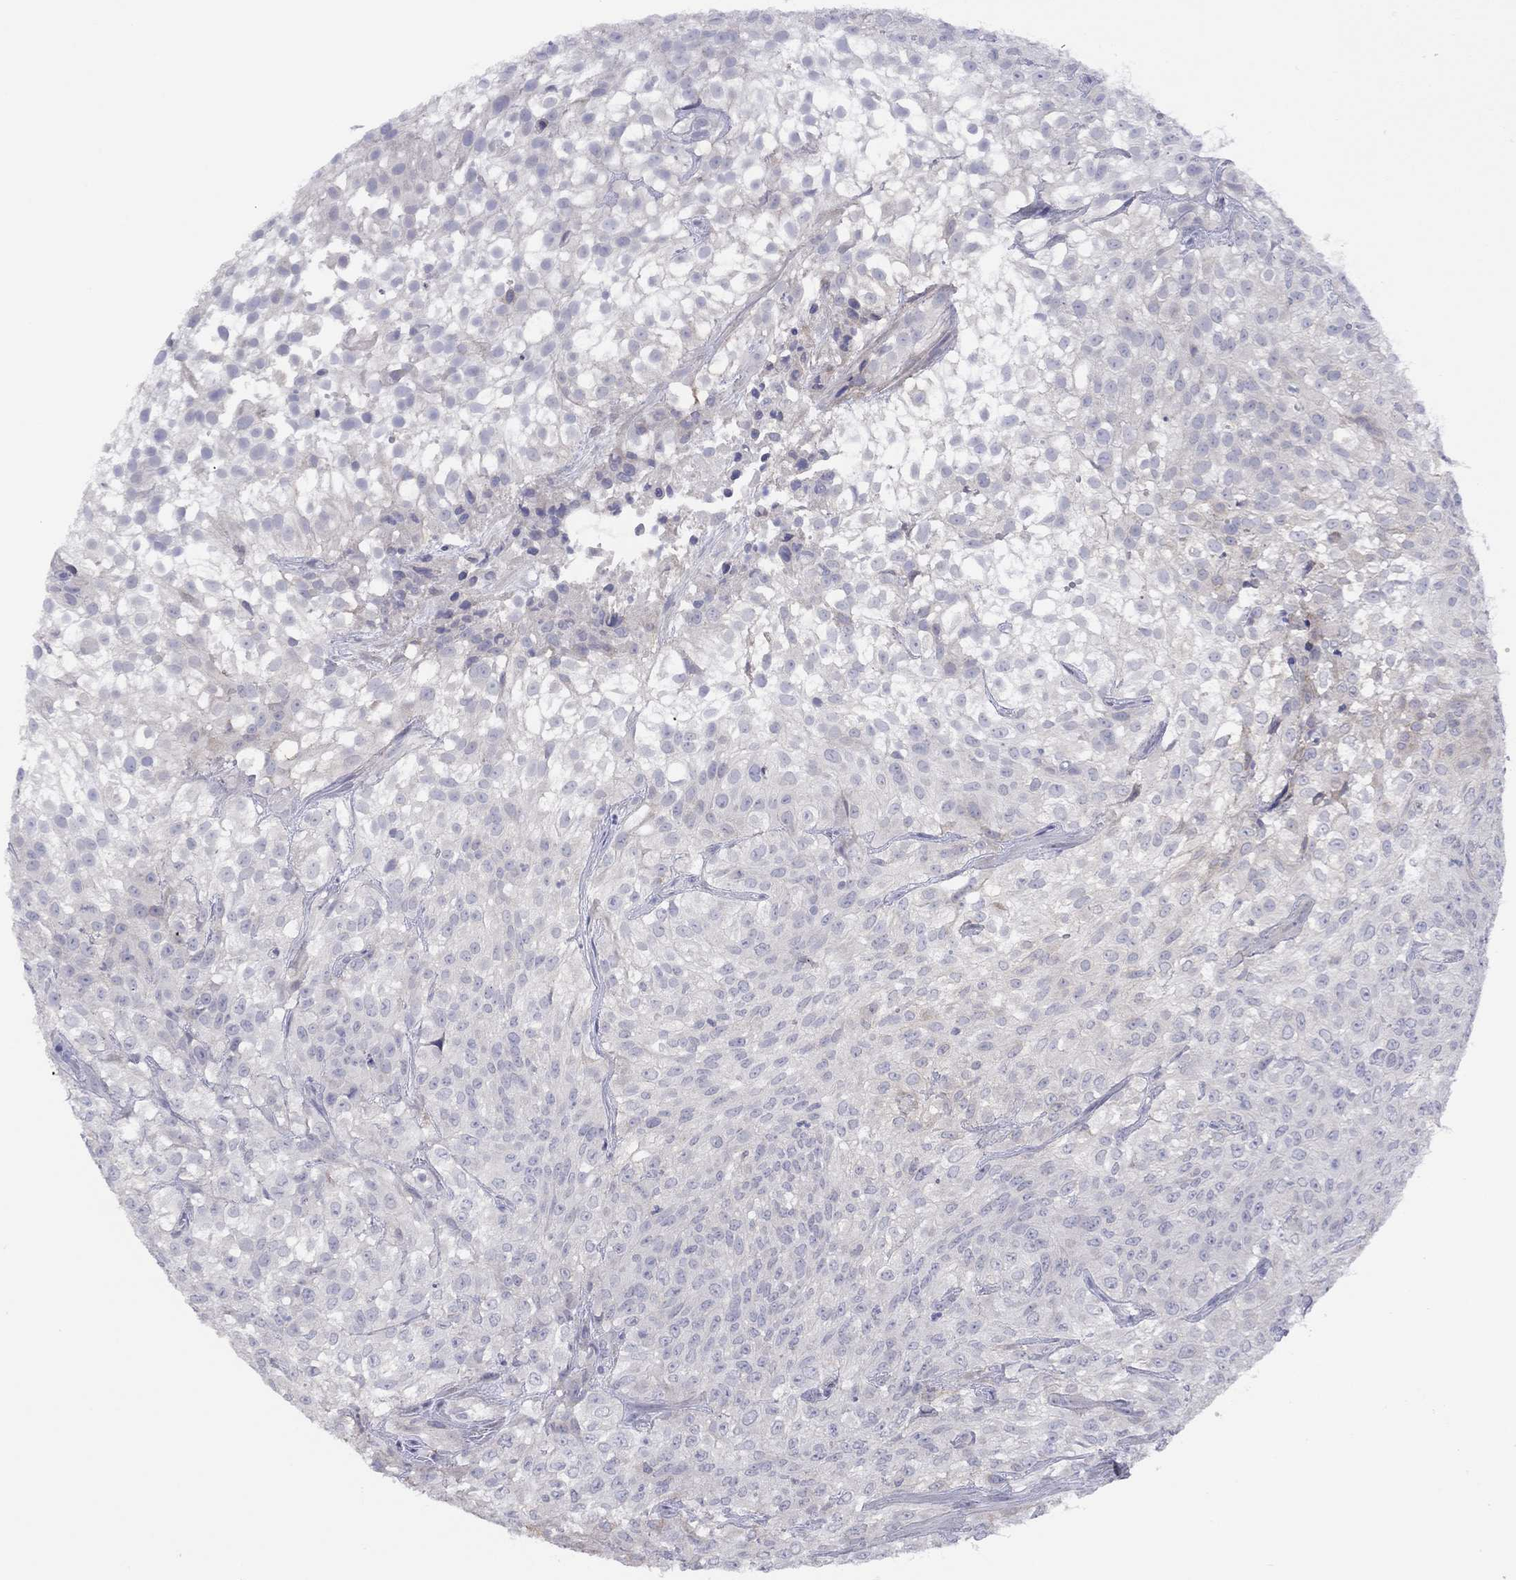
{"staining": {"intensity": "negative", "quantity": "none", "location": "none"}, "tissue": "urothelial cancer", "cell_type": "Tumor cells", "image_type": "cancer", "snomed": [{"axis": "morphology", "description": "Urothelial carcinoma, High grade"}, {"axis": "topography", "description": "Urinary bladder"}], "caption": "This is a histopathology image of immunohistochemistry (IHC) staining of urothelial carcinoma (high-grade), which shows no expression in tumor cells. Brightfield microscopy of IHC stained with DAB (3,3'-diaminobenzidine) (brown) and hematoxylin (blue), captured at high magnification.", "gene": "CYP2B6", "patient": {"sex": "male", "age": 56}}